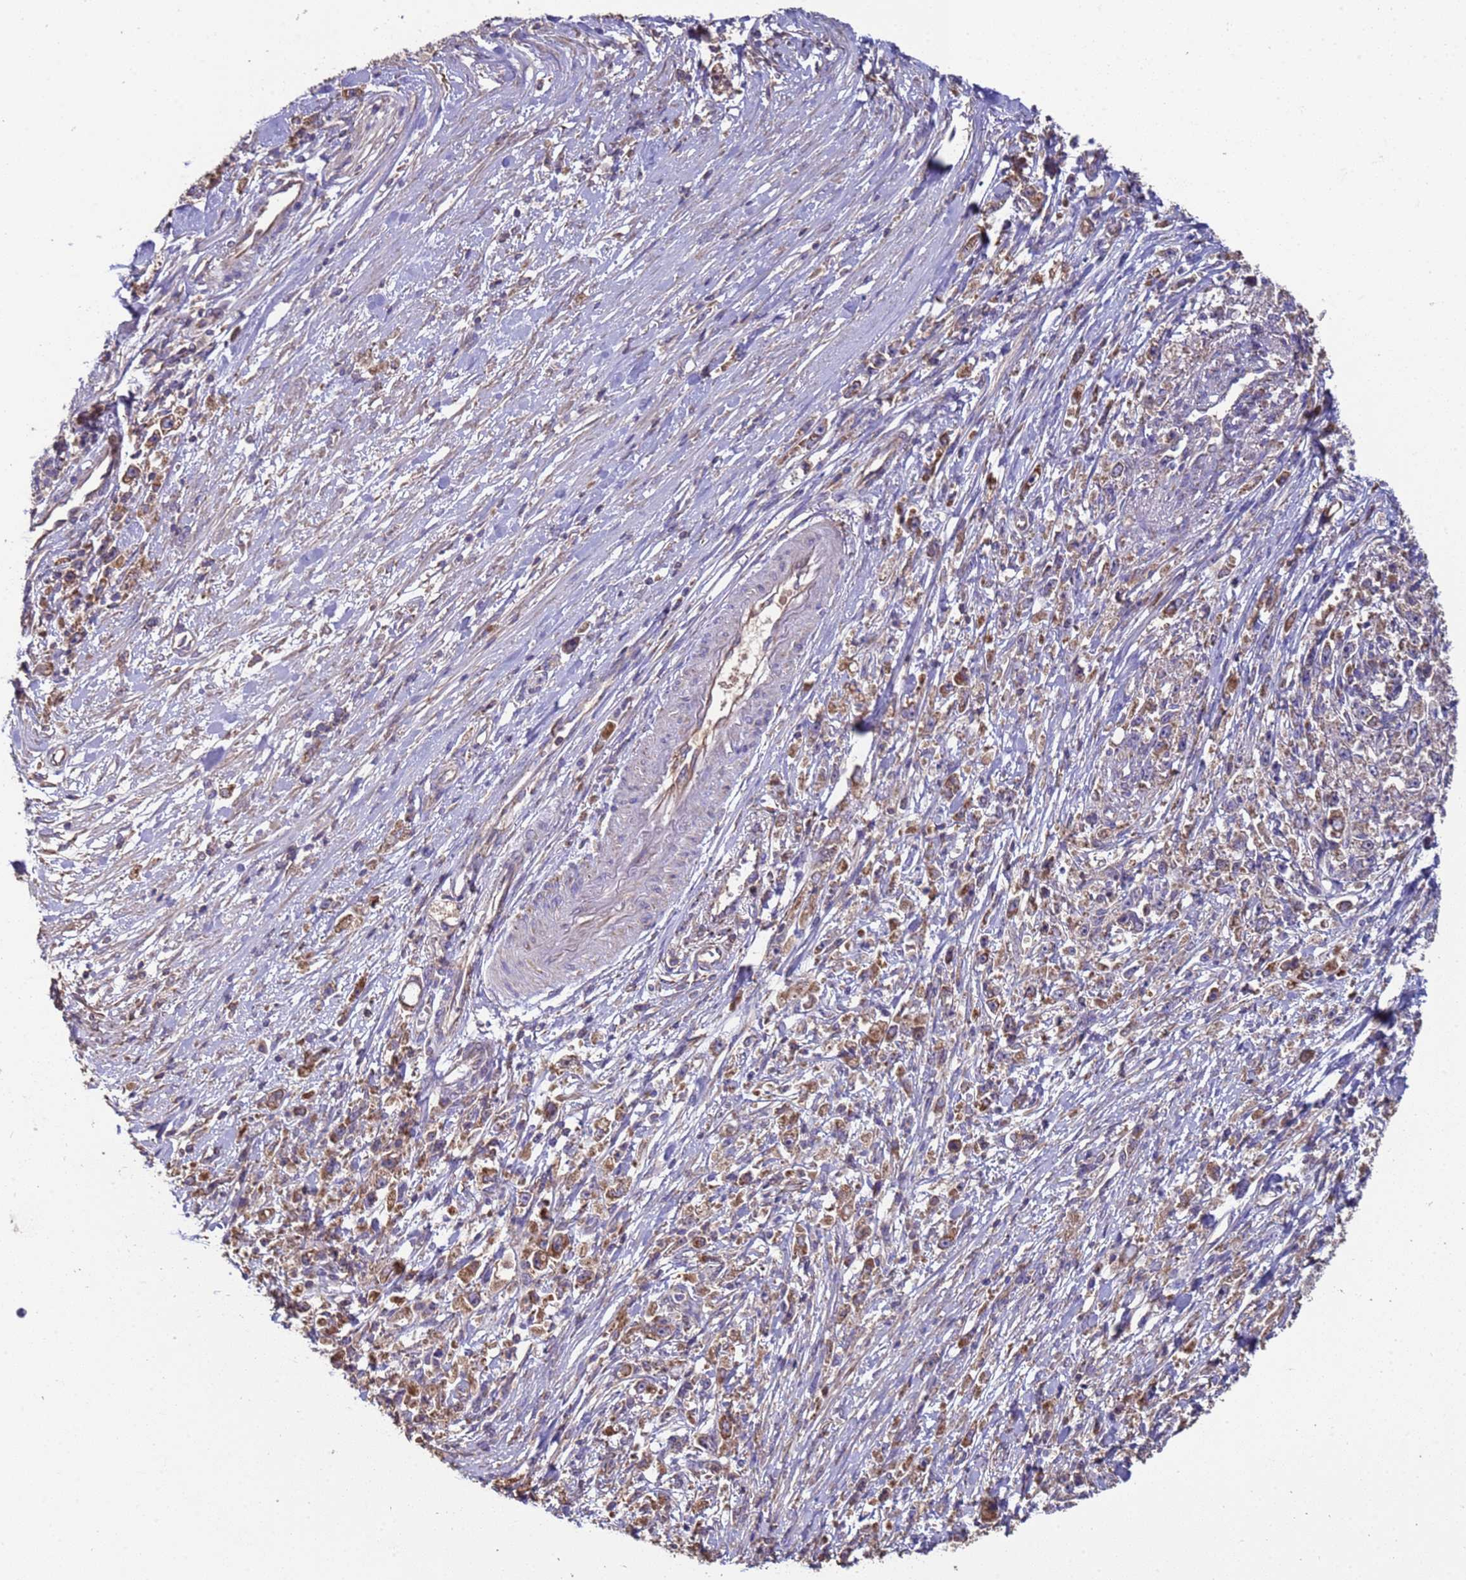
{"staining": {"intensity": "moderate", "quantity": ">75%", "location": "cytoplasmic/membranous"}, "tissue": "stomach cancer", "cell_type": "Tumor cells", "image_type": "cancer", "snomed": [{"axis": "morphology", "description": "Adenocarcinoma, NOS"}, {"axis": "topography", "description": "Stomach"}], "caption": "Stomach cancer (adenocarcinoma) stained for a protein (brown) shows moderate cytoplasmic/membranous positive staining in approximately >75% of tumor cells.", "gene": "EEF1AKMT1", "patient": {"sex": "female", "age": 59}}